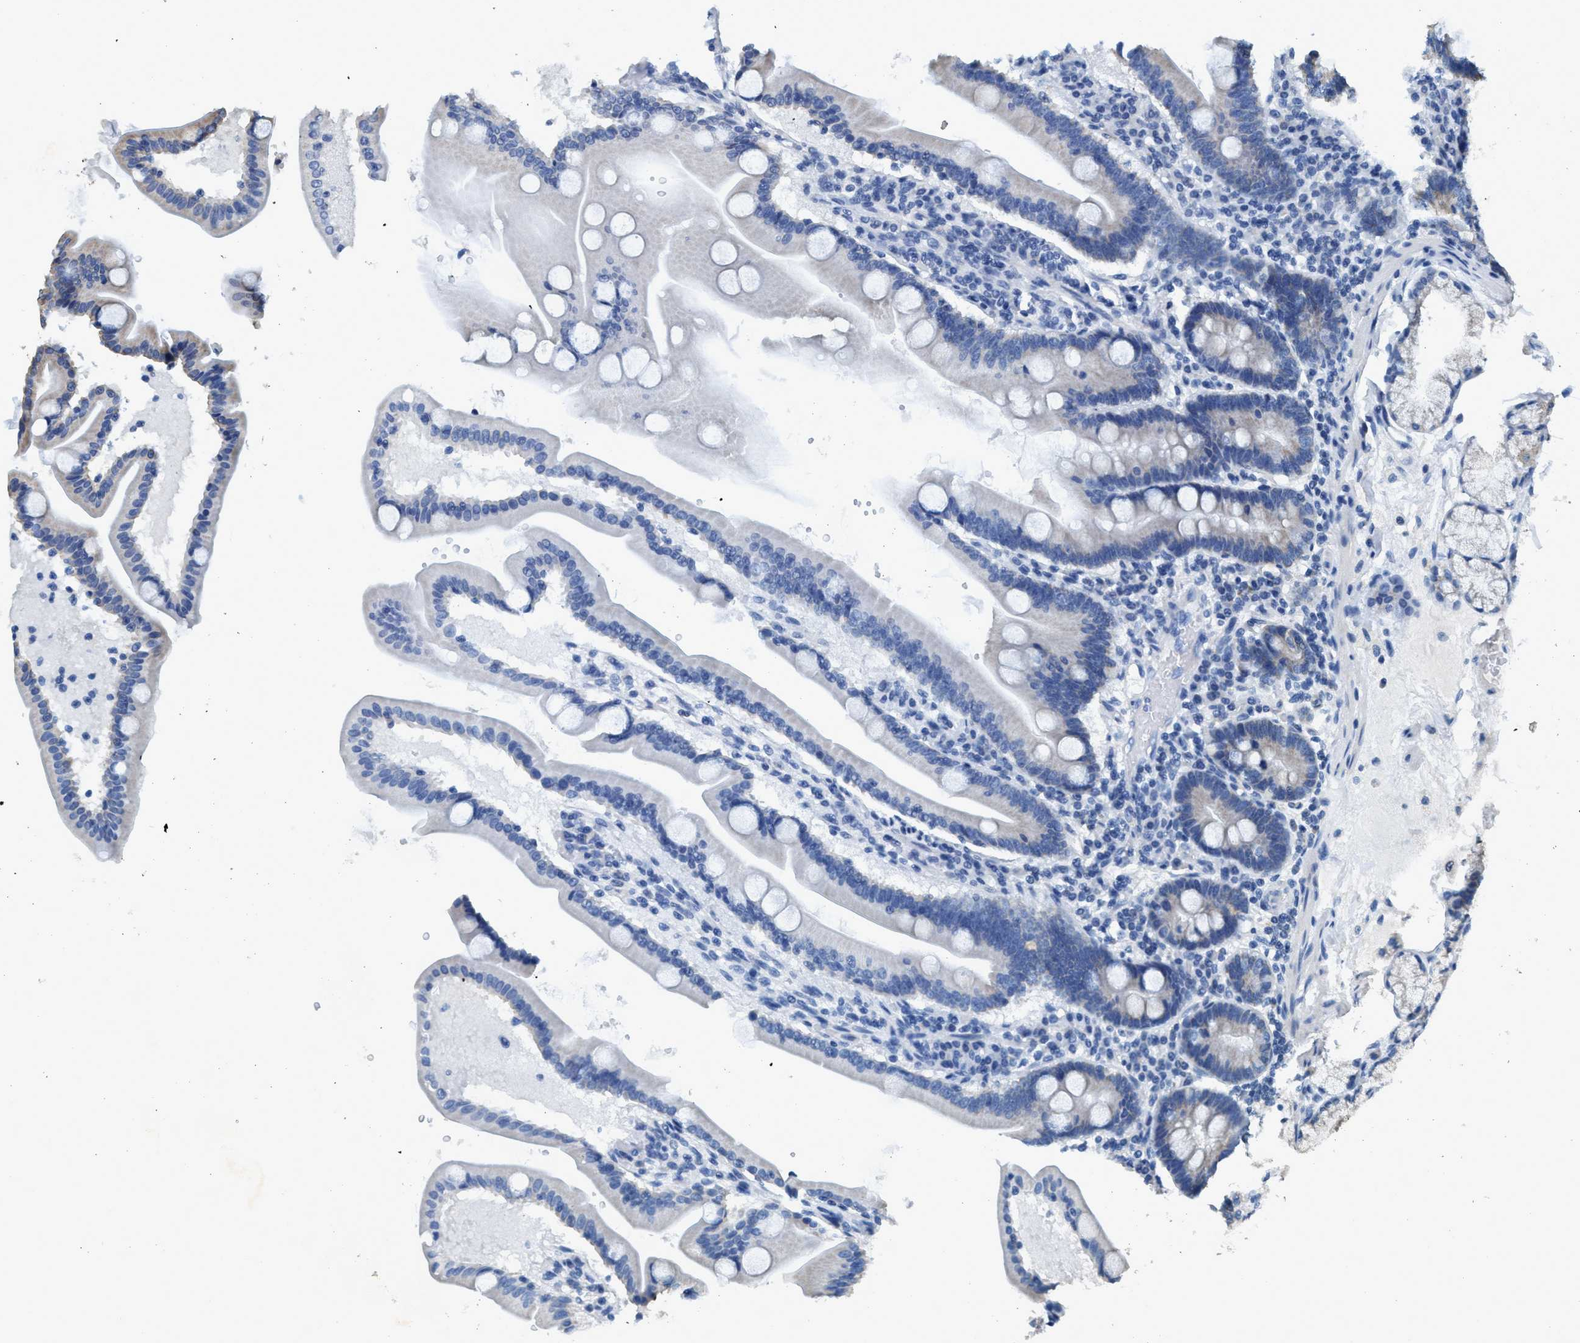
{"staining": {"intensity": "moderate", "quantity": "<25%", "location": "cytoplasmic/membranous"}, "tissue": "duodenum", "cell_type": "Glandular cells", "image_type": "normal", "snomed": [{"axis": "morphology", "description": "Normal tissue, NOS"}, {"axis": "topography", "description": "Duodenum"}], "caption": "Immunohistochemistry (IHC) of unremarkable duodenum shows low levels of moderate cytoplasmic/membranous expression in about <25% of glandular cells.", "gene": "ANKFN1", "patient": {"sex": "male", "age": 54}}